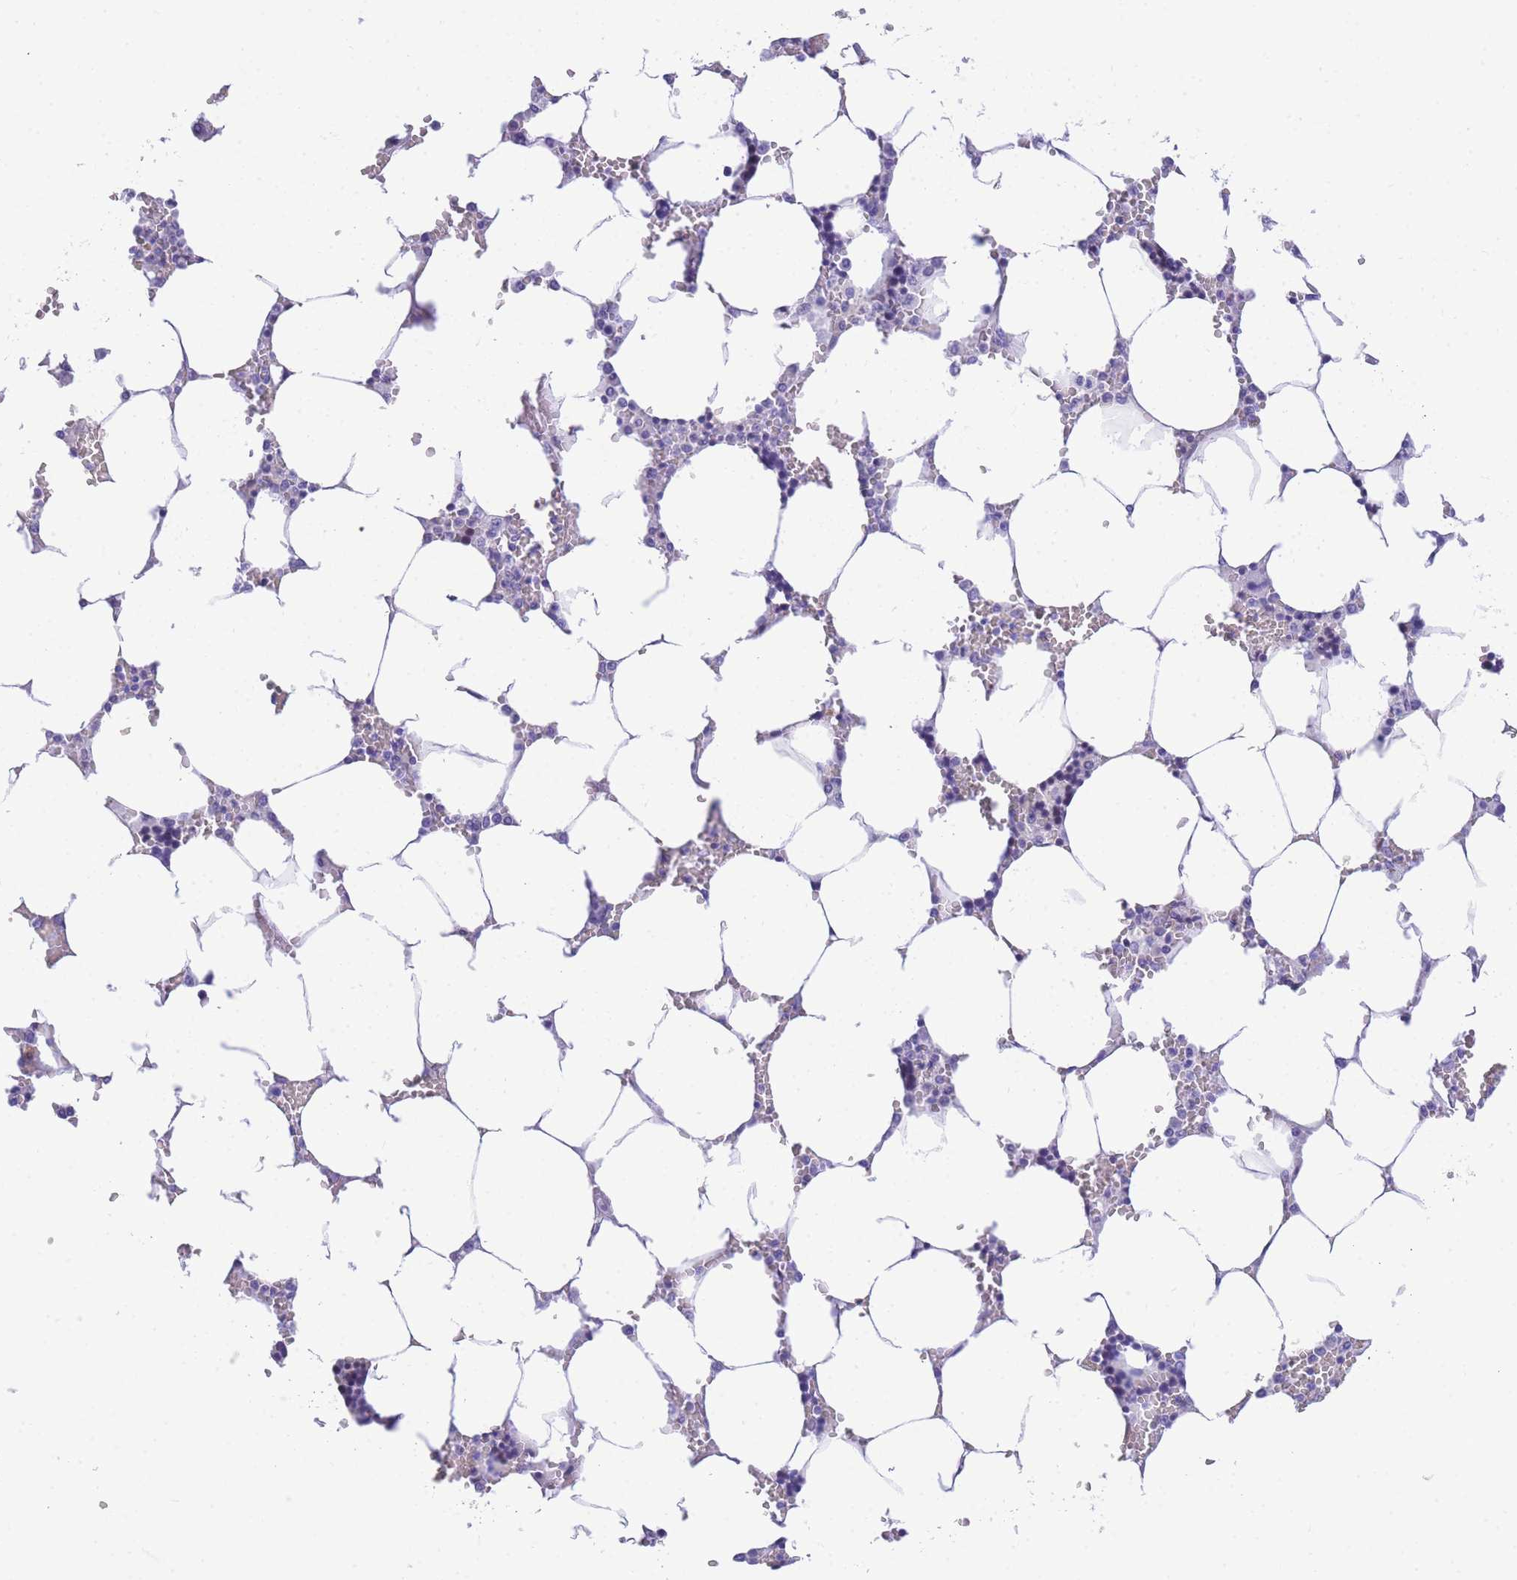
{"staining": {"intensity": "negative", "quantity": "none", "location": "none"}, "tissue": "bone marrow", "cell_type": "Hematopoietic cells", "image_type": "normal", "snomed": [{"axis": "morphology", "description": "Normal tissue, NOS"}, {"axis": "topography", "description": "Bone marrow"}], "caption": "There is no significant expression in hematopoietic cells of bone marrow. (DAB immunohistochemistry (IHC), high magnification).", "gene": "TIFAB", "patient": {"sex": "male", "age": 64}}